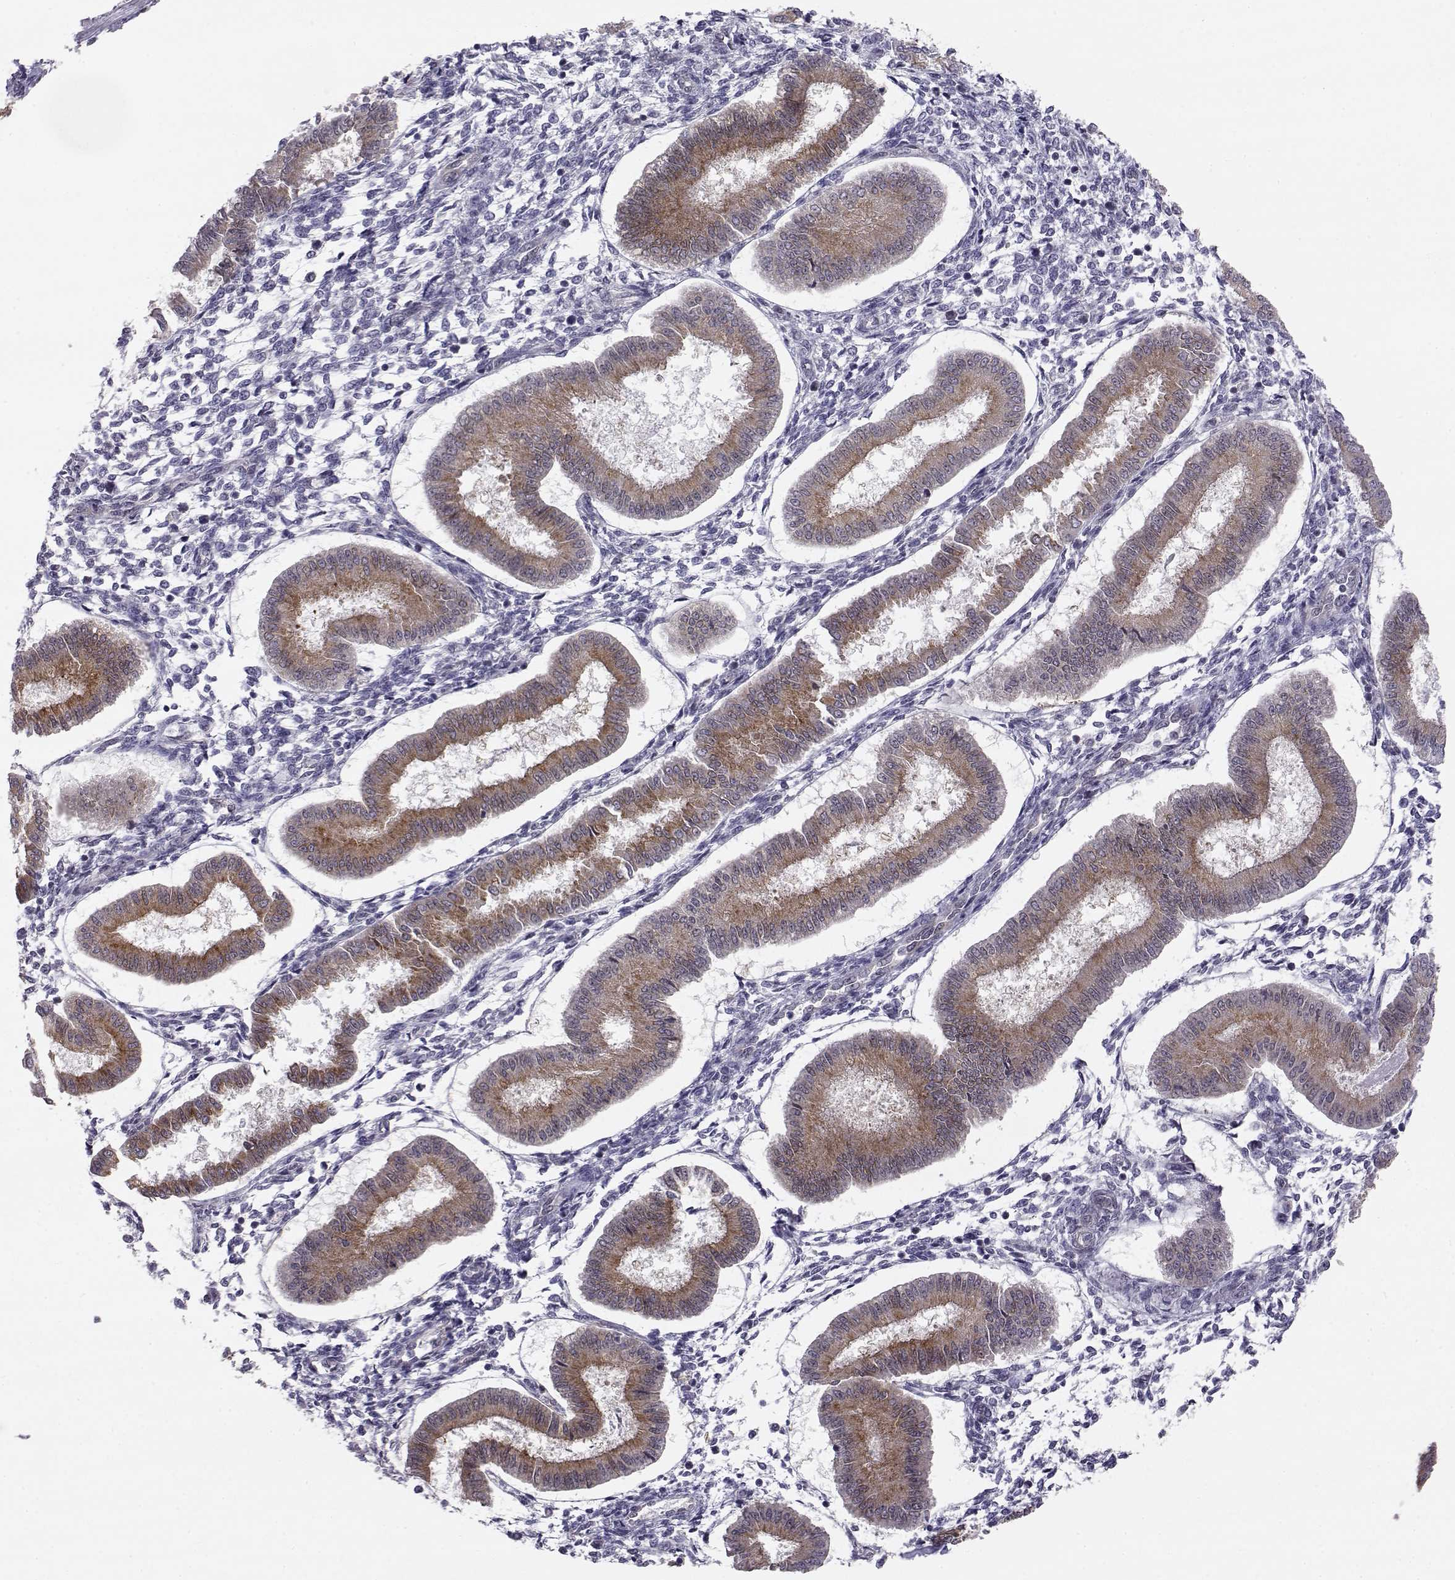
{"staining": {"intensity": "negative", "quantity": "none", "location": "none"}, "tissue": "endometrium", "cell_type": "Cells in endometrial stroma", "image_type": "normal", "snomed": [{"axis": "morphology", "description": "Normal tissue, NOS"}, {"axis": "topography", "description": "Endometrium"}], "caption": "Photomicrograph shows no significant protein positivity in cells in endometrial stroma of normal endometrium.", "gene": "KIF13B", "patient": {"sex": "female", "age": 43}}